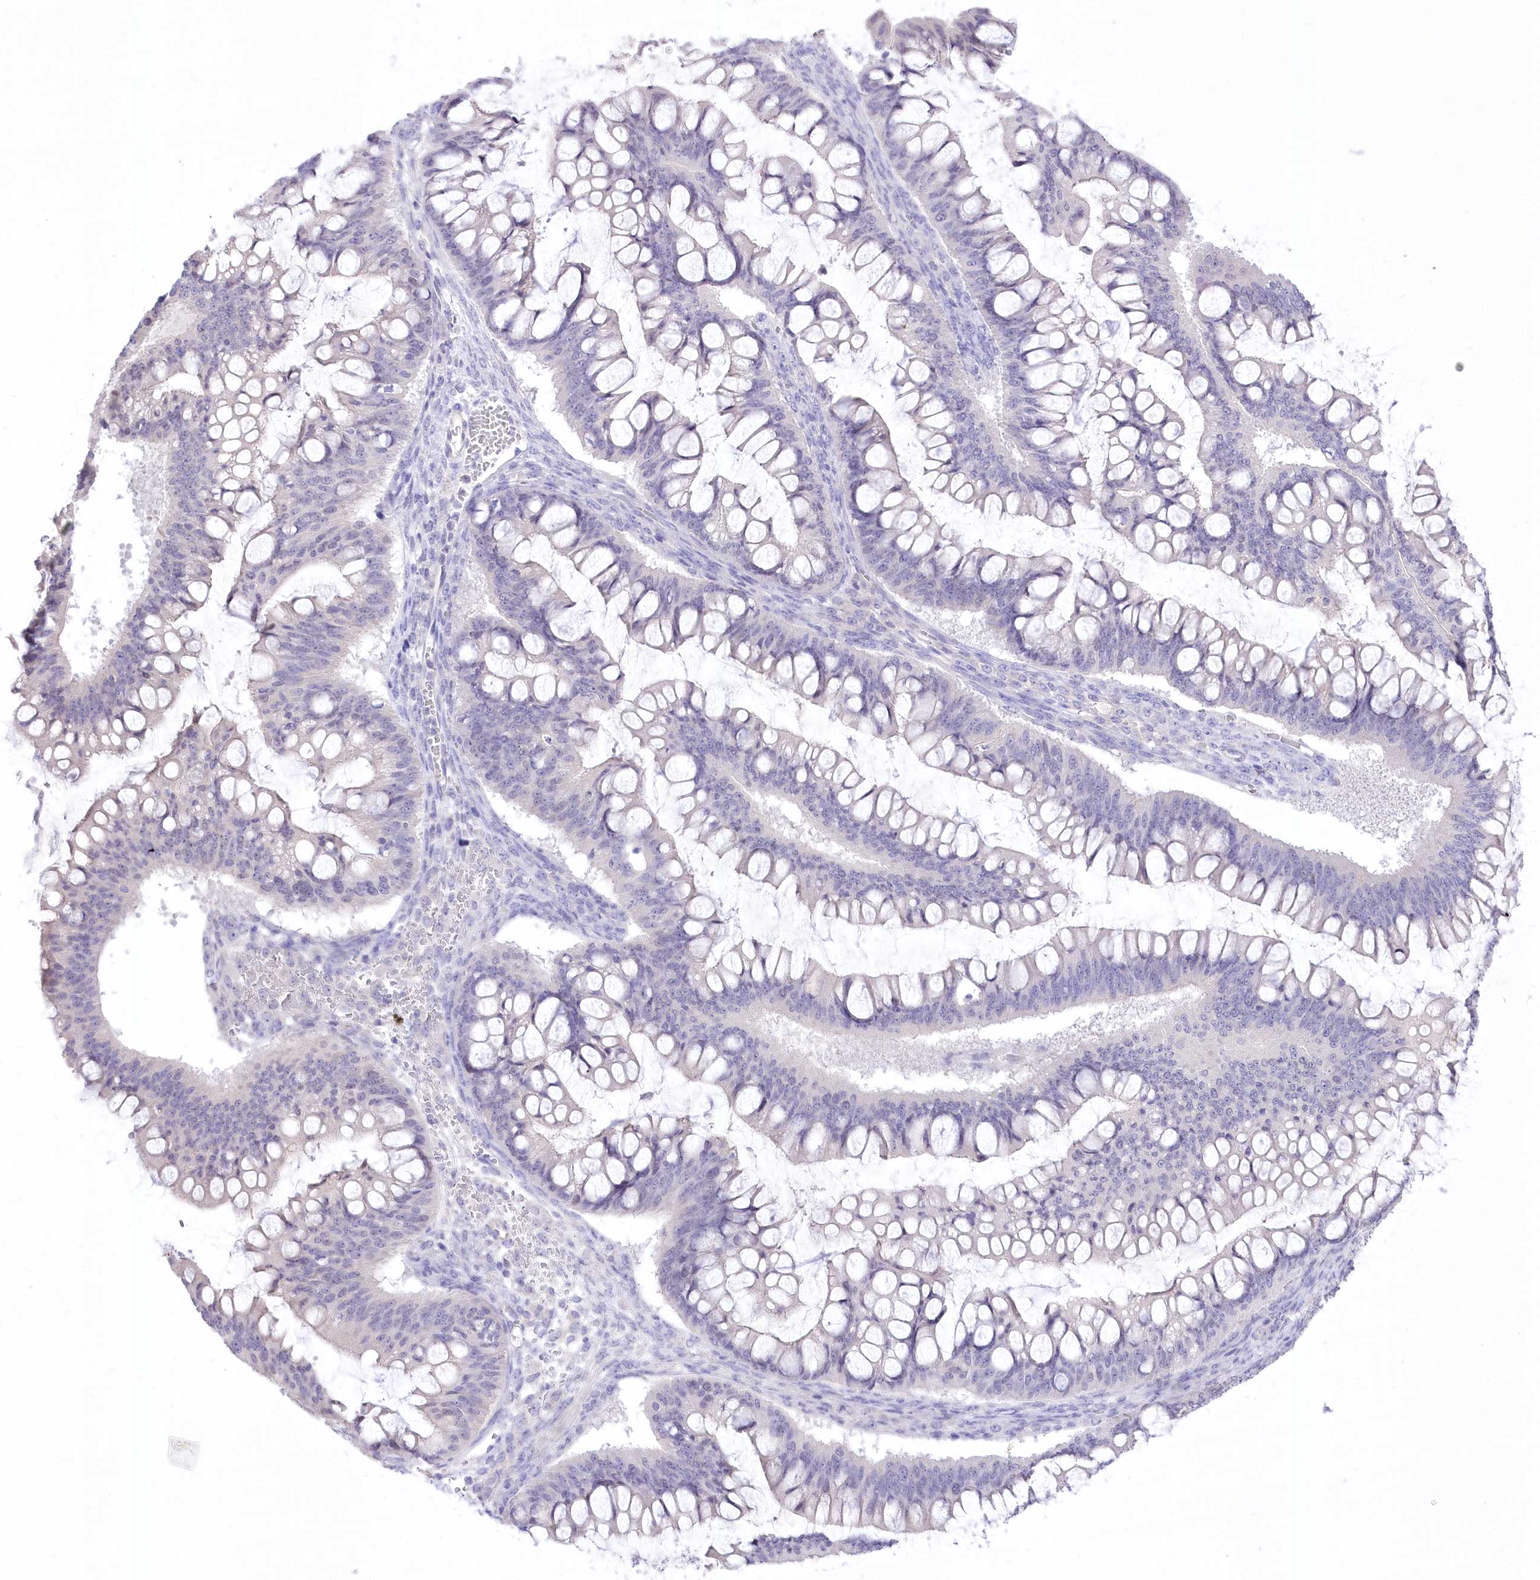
{"staining": {"intensity": "negative", "quantity": "none", "location": "none"}, "tissue": "ovarian cancer", "cell_type": "Tumor cells", "image_type": "cancer", "snomed": [{"axis": "morphology", "description": "Cystadenocarcinoma, mucinous, NOS"}, {"axis": "topography", "description": "Ovary"}], "caption": "Micrograph shows no significant protein staining in tumor cells of ovarian cancer. Brightfield microscopy of immunohistochemistry (IHC) stained with DAB (3,3'-diaminobenzidine) (brown) and hematoxylin (blue), captured at high magnification.", "gene": "HELT", "patient": {"sex": "female", "age": 73}}